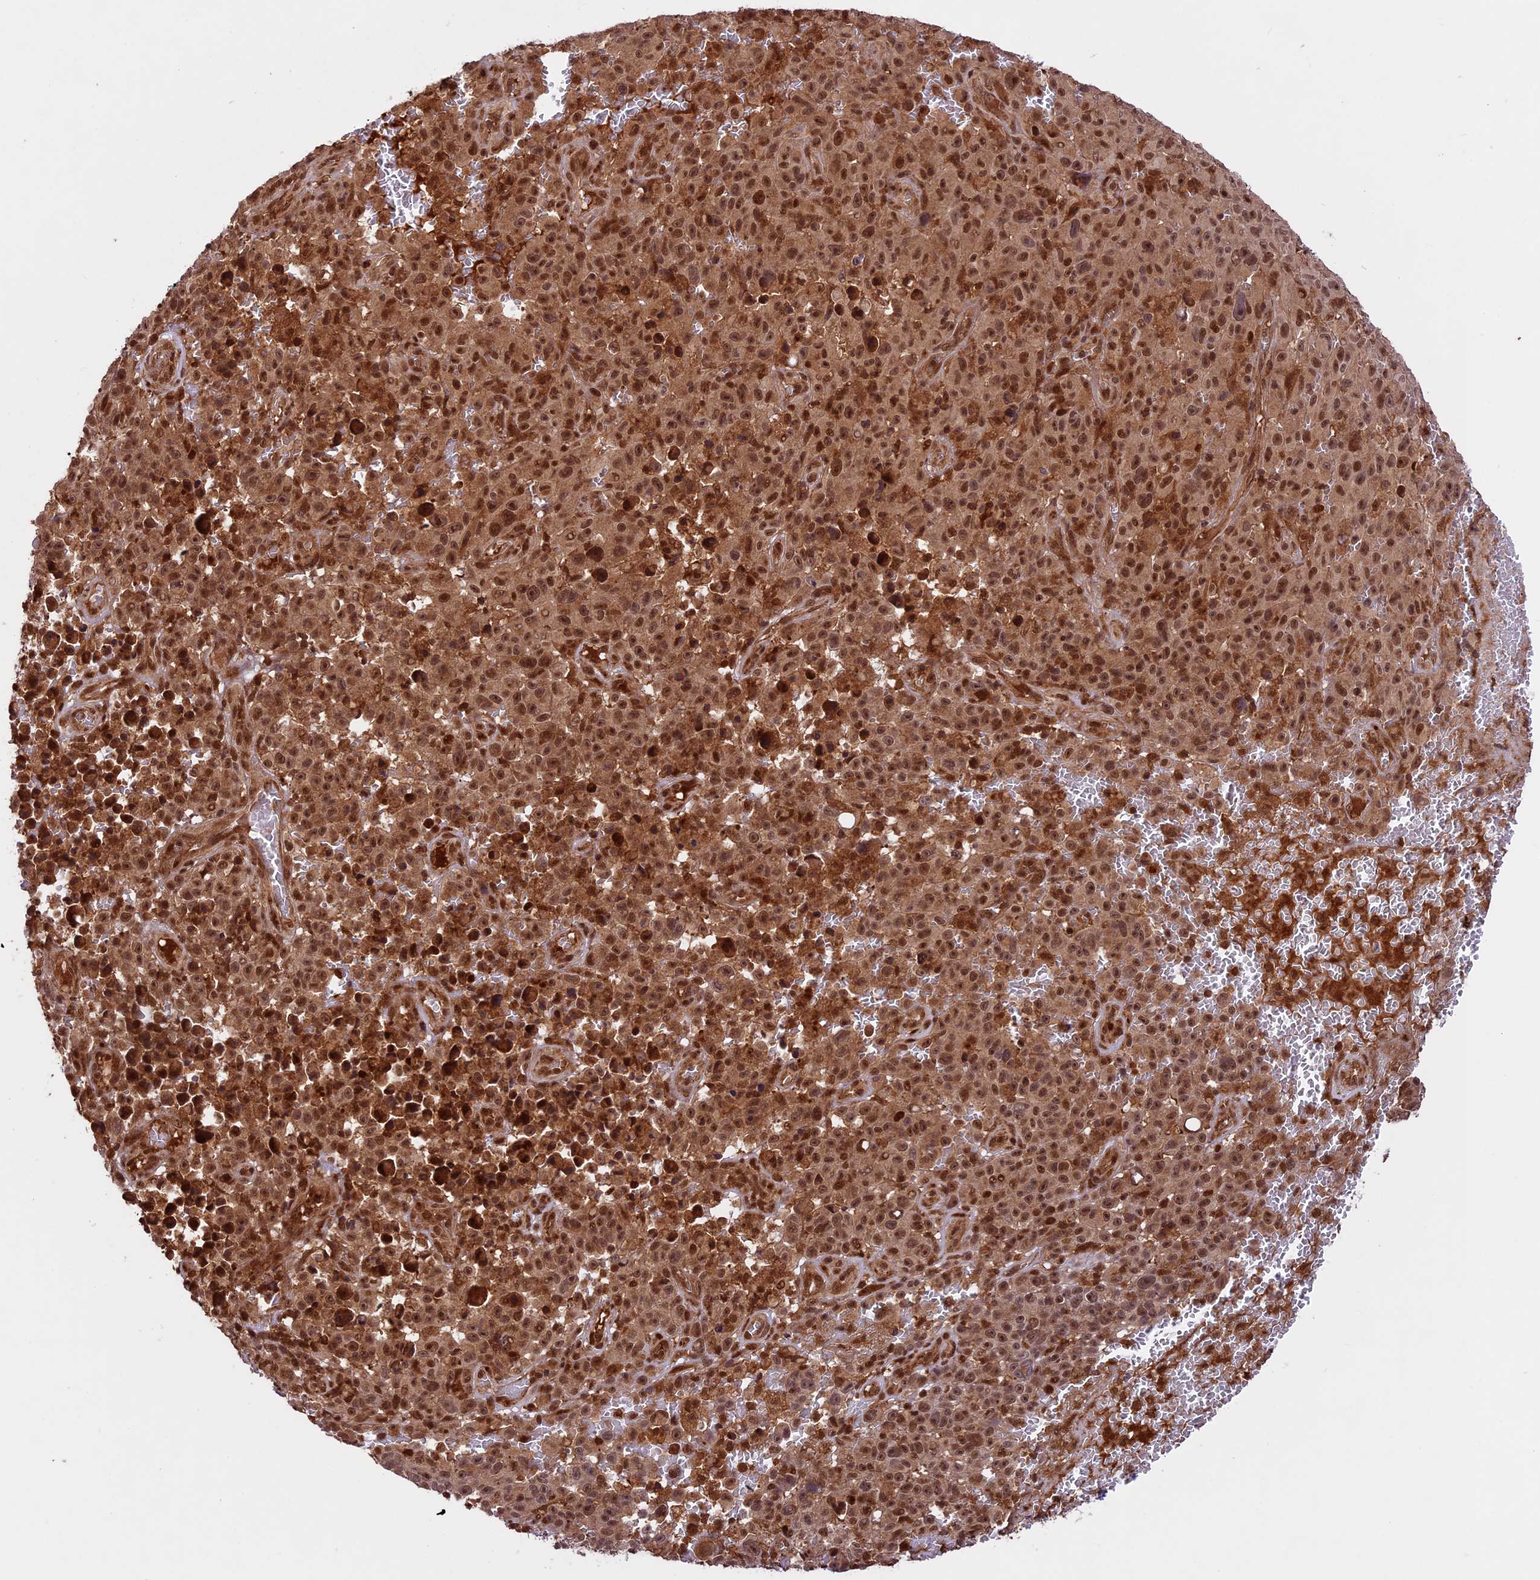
{"staining": {"intensity": "strong", "quantity": ">75%", "location": "cytoplasmic/membranous,nuclear"}, "tissue": "melanoma", "cell_type": "Tumor cells", "image_type": "cancer", "snomed": [{"axis": "morphology", "description": "Malignant melanoma, NOS"}, {"axis": "topography", "description": "Skin"}], "caption": "Malignant melanoma was stained to show a protein in brown. There is high levels of strong cytoplasmic/membranous and nuclear positivity in about >75% of tumor cells.", "gene": "DHX38", "patient": {"sex": "female", "age": 82}}